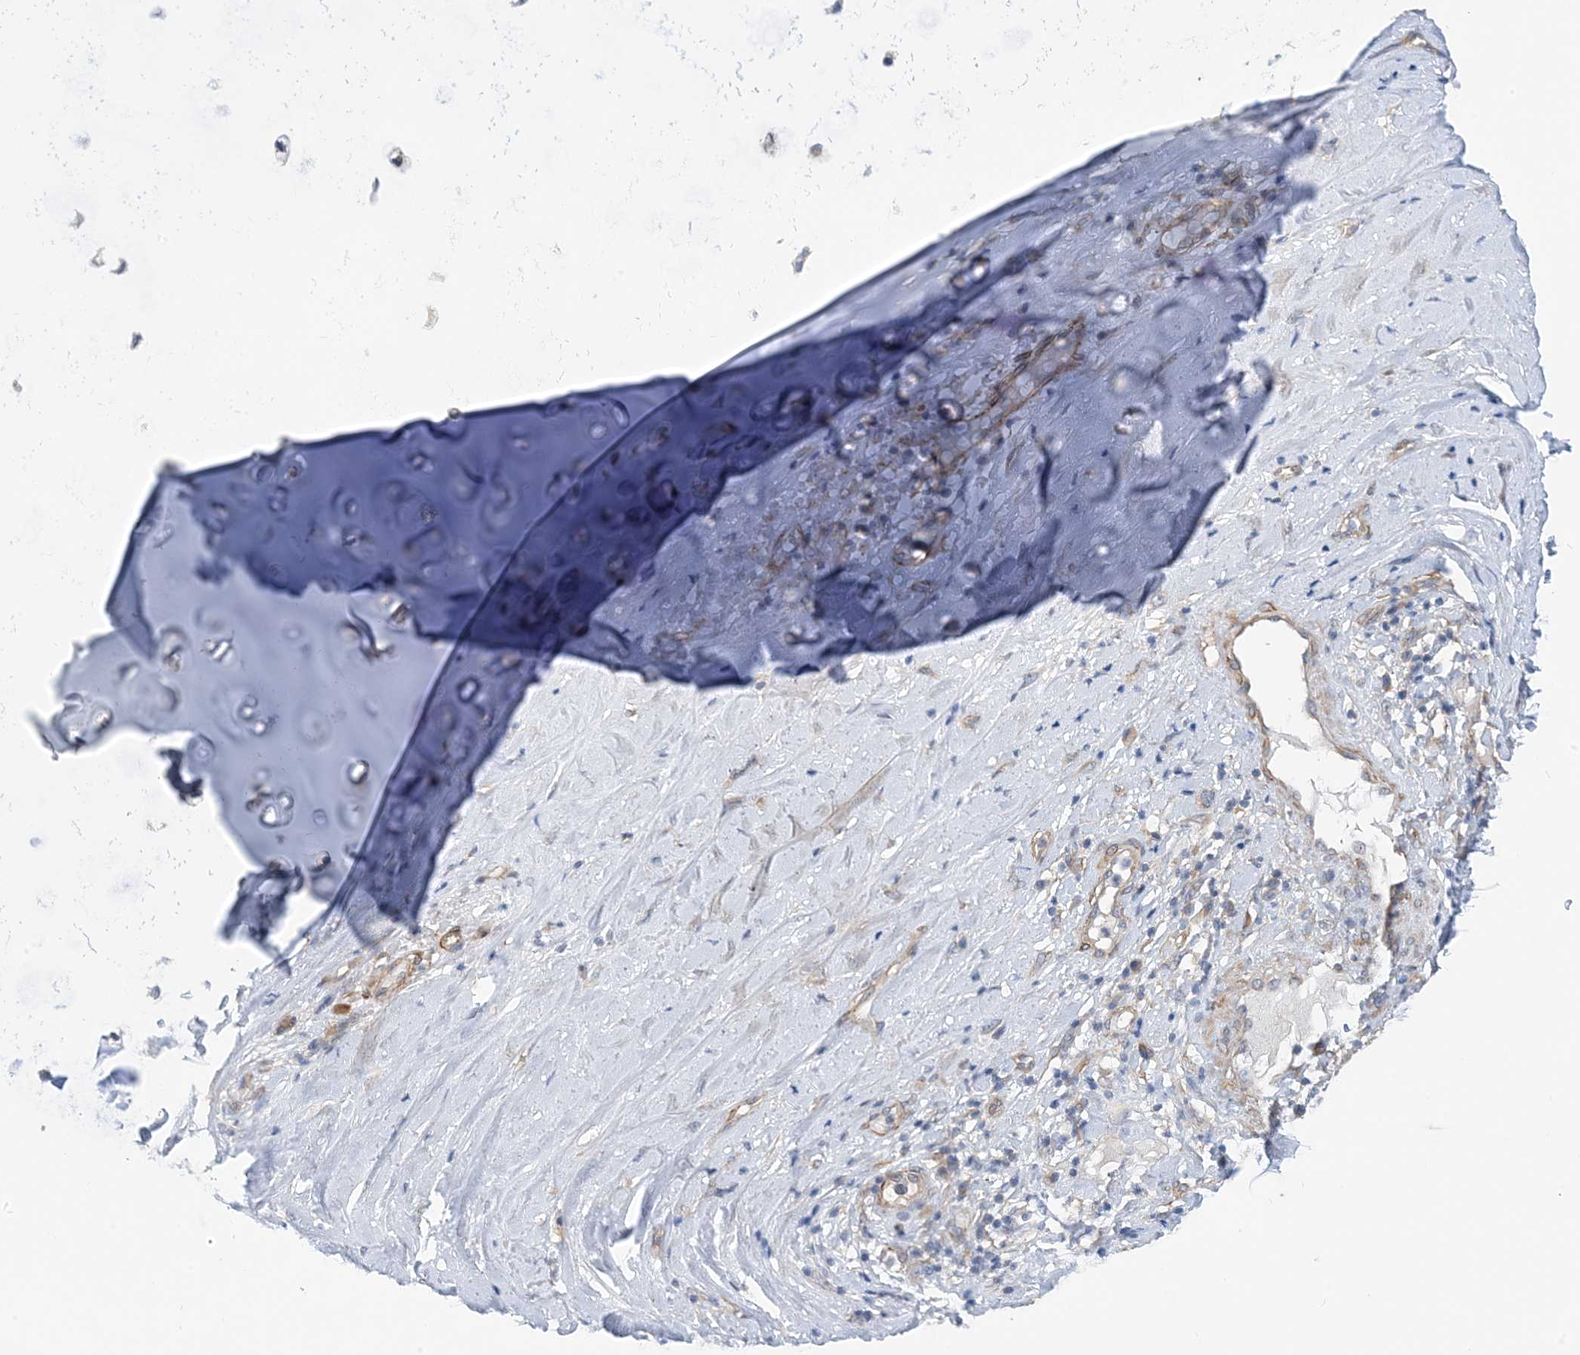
{"staining": {"intensity": "weak", "quantity": "<25%", "location": "cytoplasmic/membranous"}, "tissue": "soft tissue", "cell_type": "Chondrocytes", "image_type": "normal", "snomed": [{"axis": "morphology", "description": "Normal tissue, NOS"}, {"axis": "morphology", "description": "Basal cell carcinoma"}, {"axis": "topography", "description": "Cartilage tissue"}, {"axis": "topography", "description": "Nasopharynx"}, {"axis": "topography", "description": "Oral tissue"}], "caption": "This is an IHC image of benign human soft tissue. There is no staining in chondrocytes.", "gene": "PLEKHA3", "patient": {"sex": "female", "age": 77}}